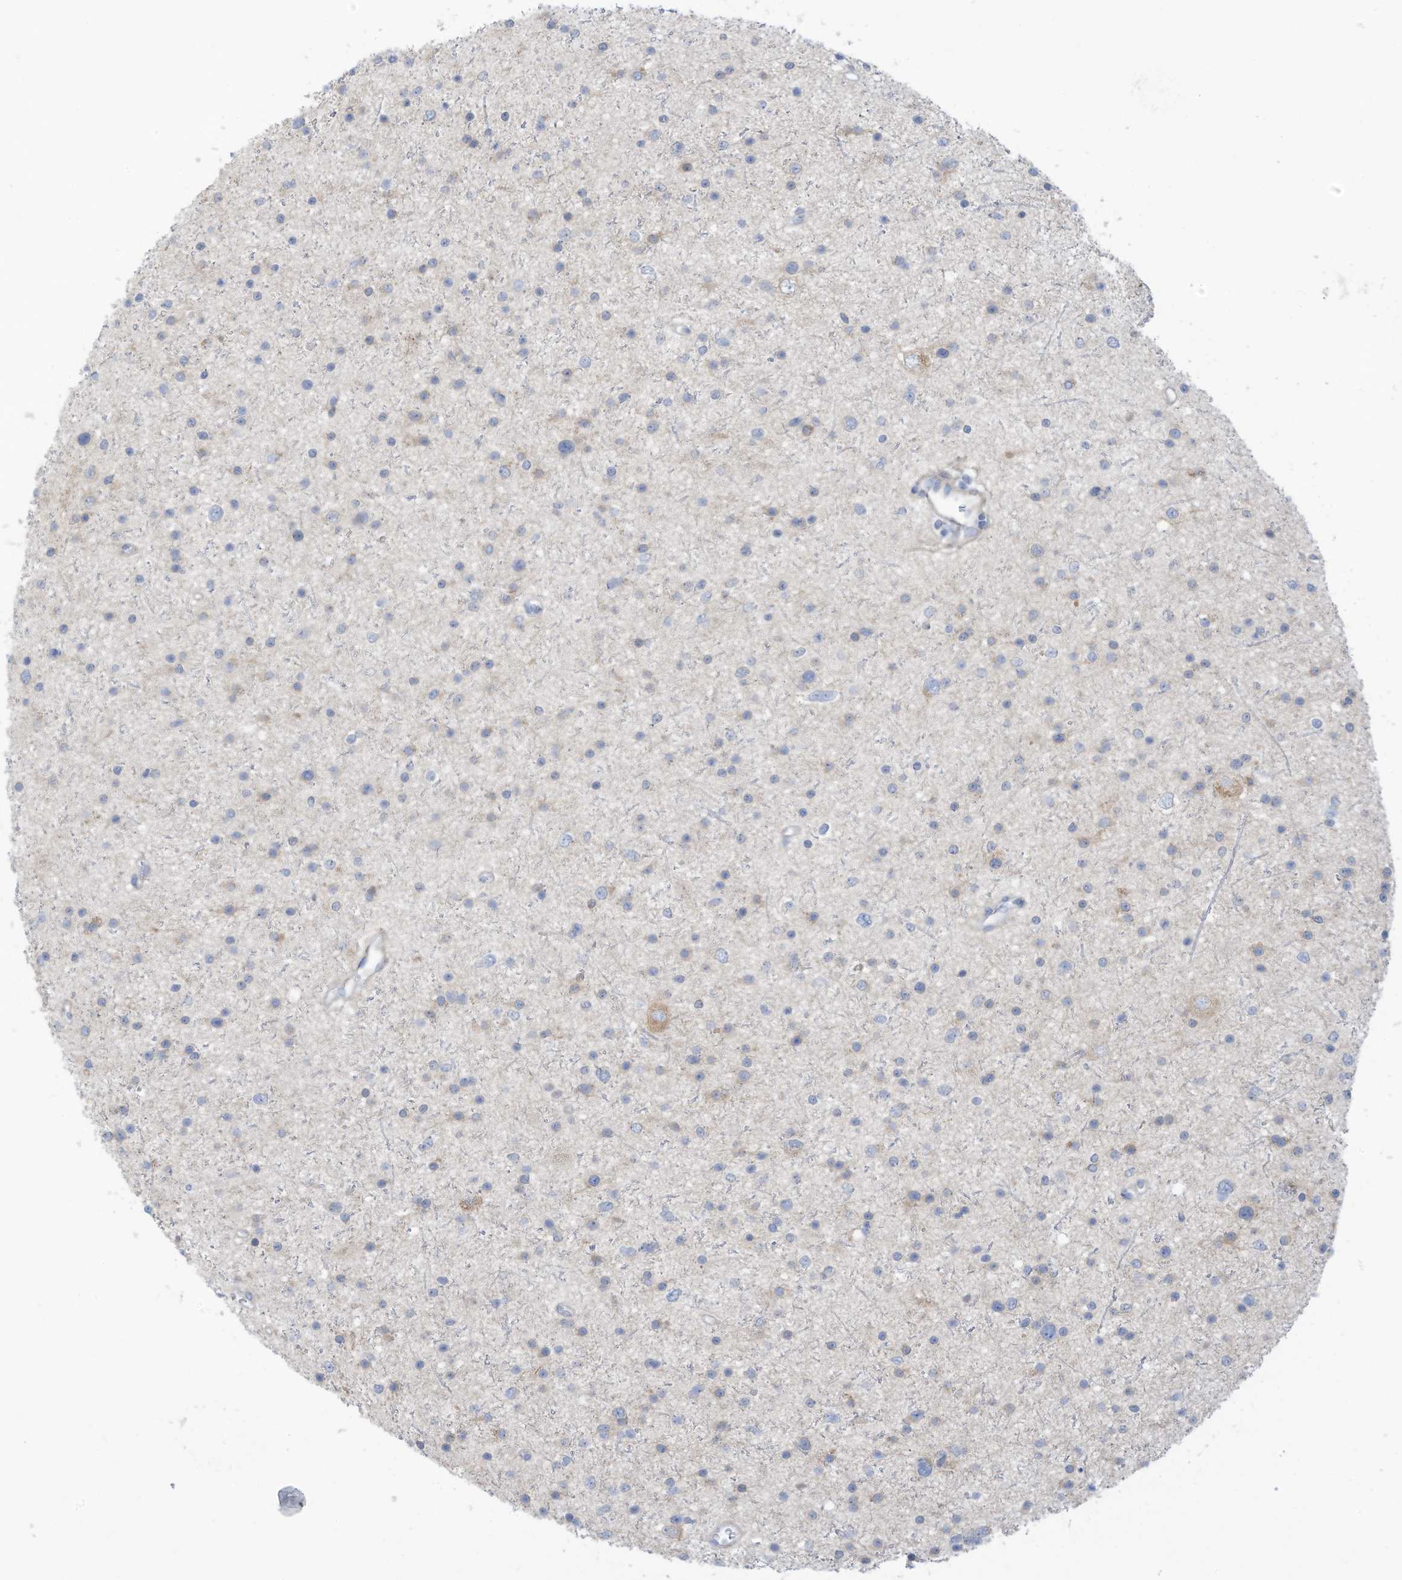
{"staining": {"intensity": "negative", "quantity": "none", "location": "none"}, "tissue": "glioma", "cell_type": "Tumor cells", "image_type": "cancer", "snomed": [{"axis": "morphology", "description": "Glioma, malignant, Low grade"}, {"axis": "topography", "description": "Brain"}], "caption": "Immunohistochemistry (IHC) photomicrograph of neoplastic tissue: human glioma stained with DAB (3,3'-diaminobenzidine) shows no significant protein positivity in tumor cells.", "gene": "TRMT2B", "patient": {"sex": "female", "age": 37}}